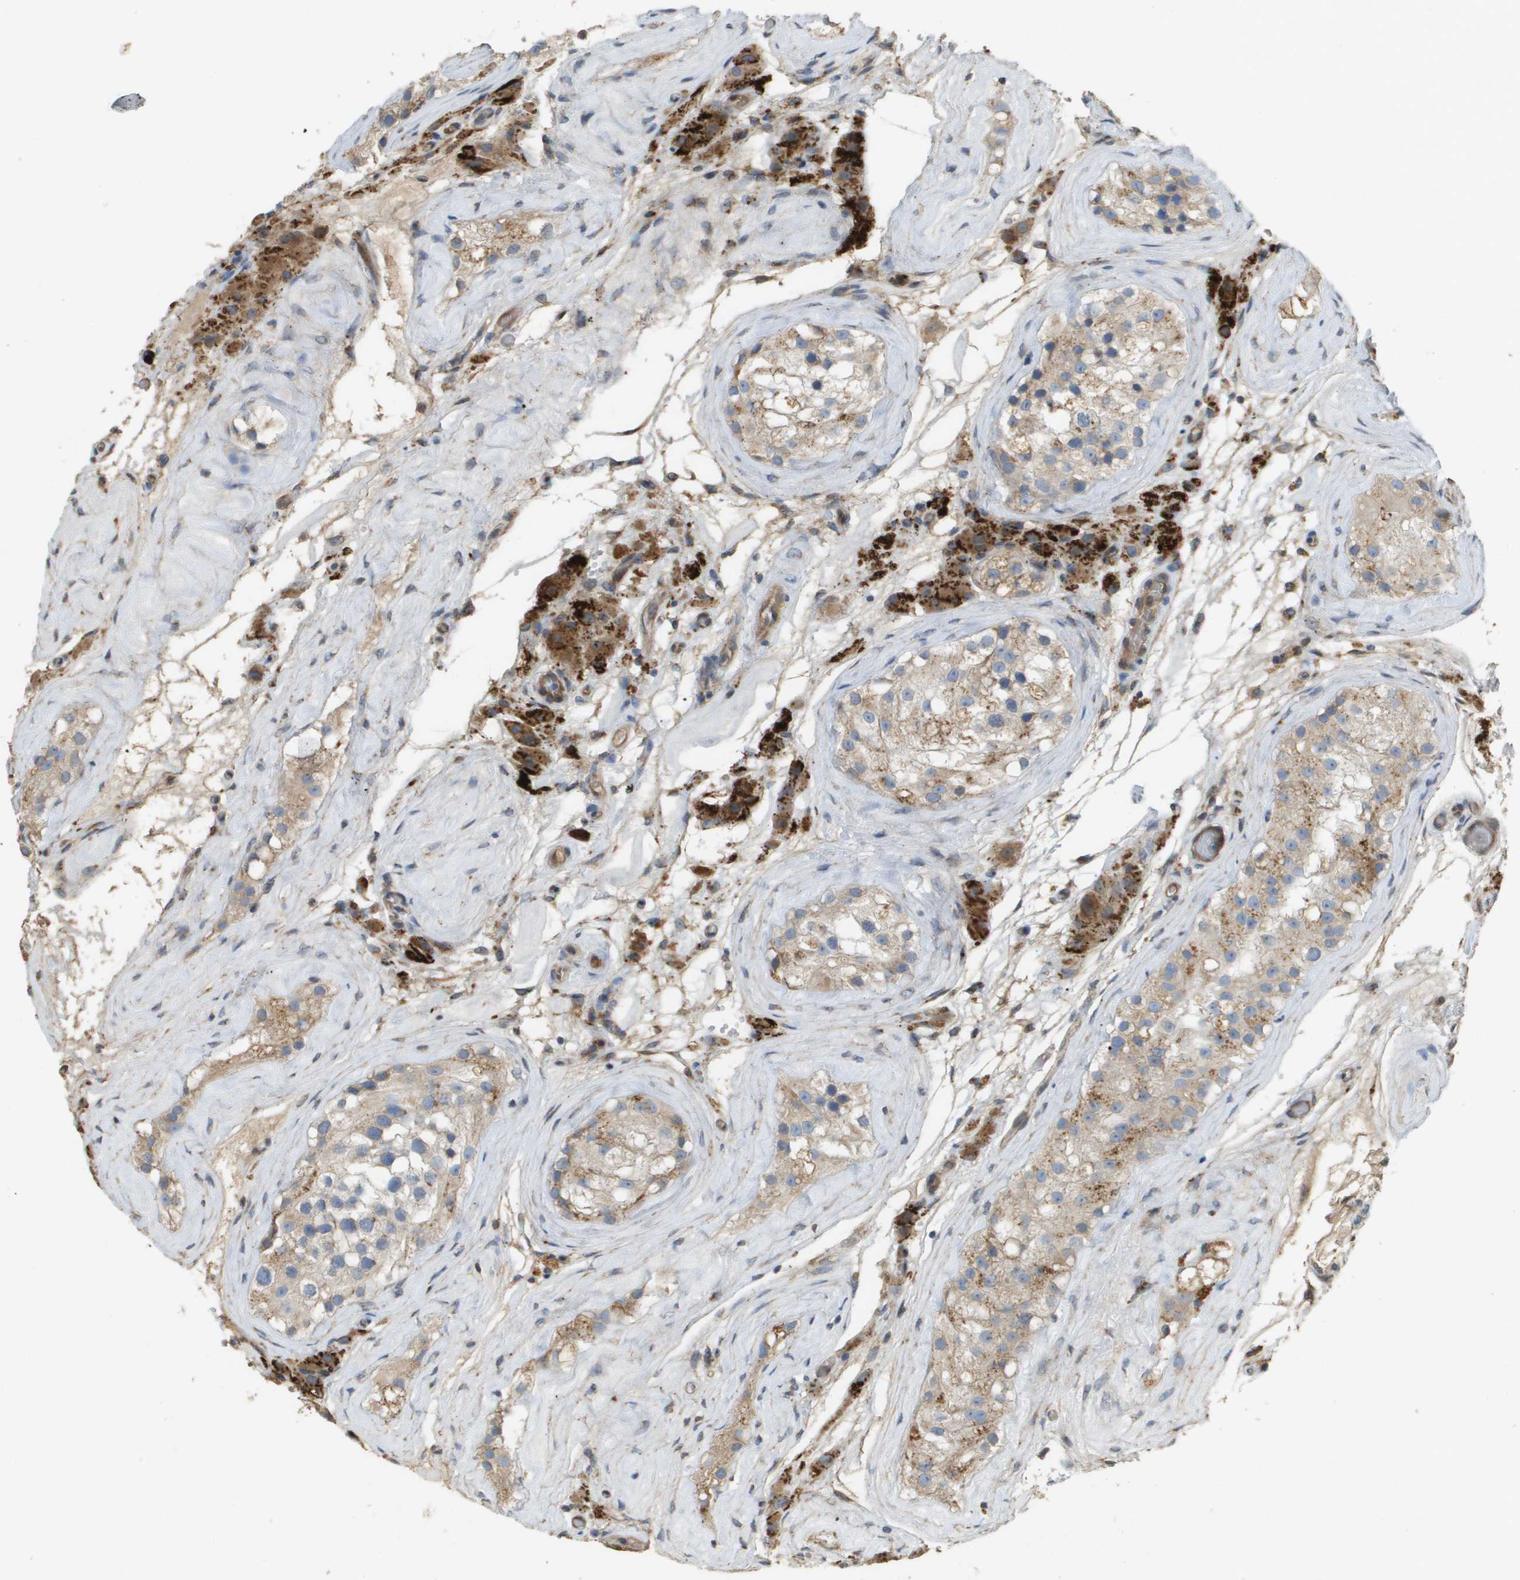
{"staining": {"intensity": "weak", "quantity": "25%-75%", "location": "cytoplasmic/membranous"}, "tissue": "testis", "cell_type": "Cells in seminiferous ducts", "image_type": "normal", "snomed": [{"axis": "morphology", "description": "Normal tissue, NOS"}, {"axis": "morphology", "description": "Seminoma, NOS"}, {"axis": "topography", "description": "Testis"}], "caption": "Immunohistochemistry (IHC) staining of normal testis, which displays low levels of weak cytoplasmic/membranous expression in about 25%-75% of cells in seminiferous ducts indicating weak cytoplasmic/membranous protein staining. The staining was performed using DAB (brown) for protein detection and nuclei were counterstained in hematoxylin (blue).", "gene": "CASP10", "patient": {"sex": "male", "age": 71}}